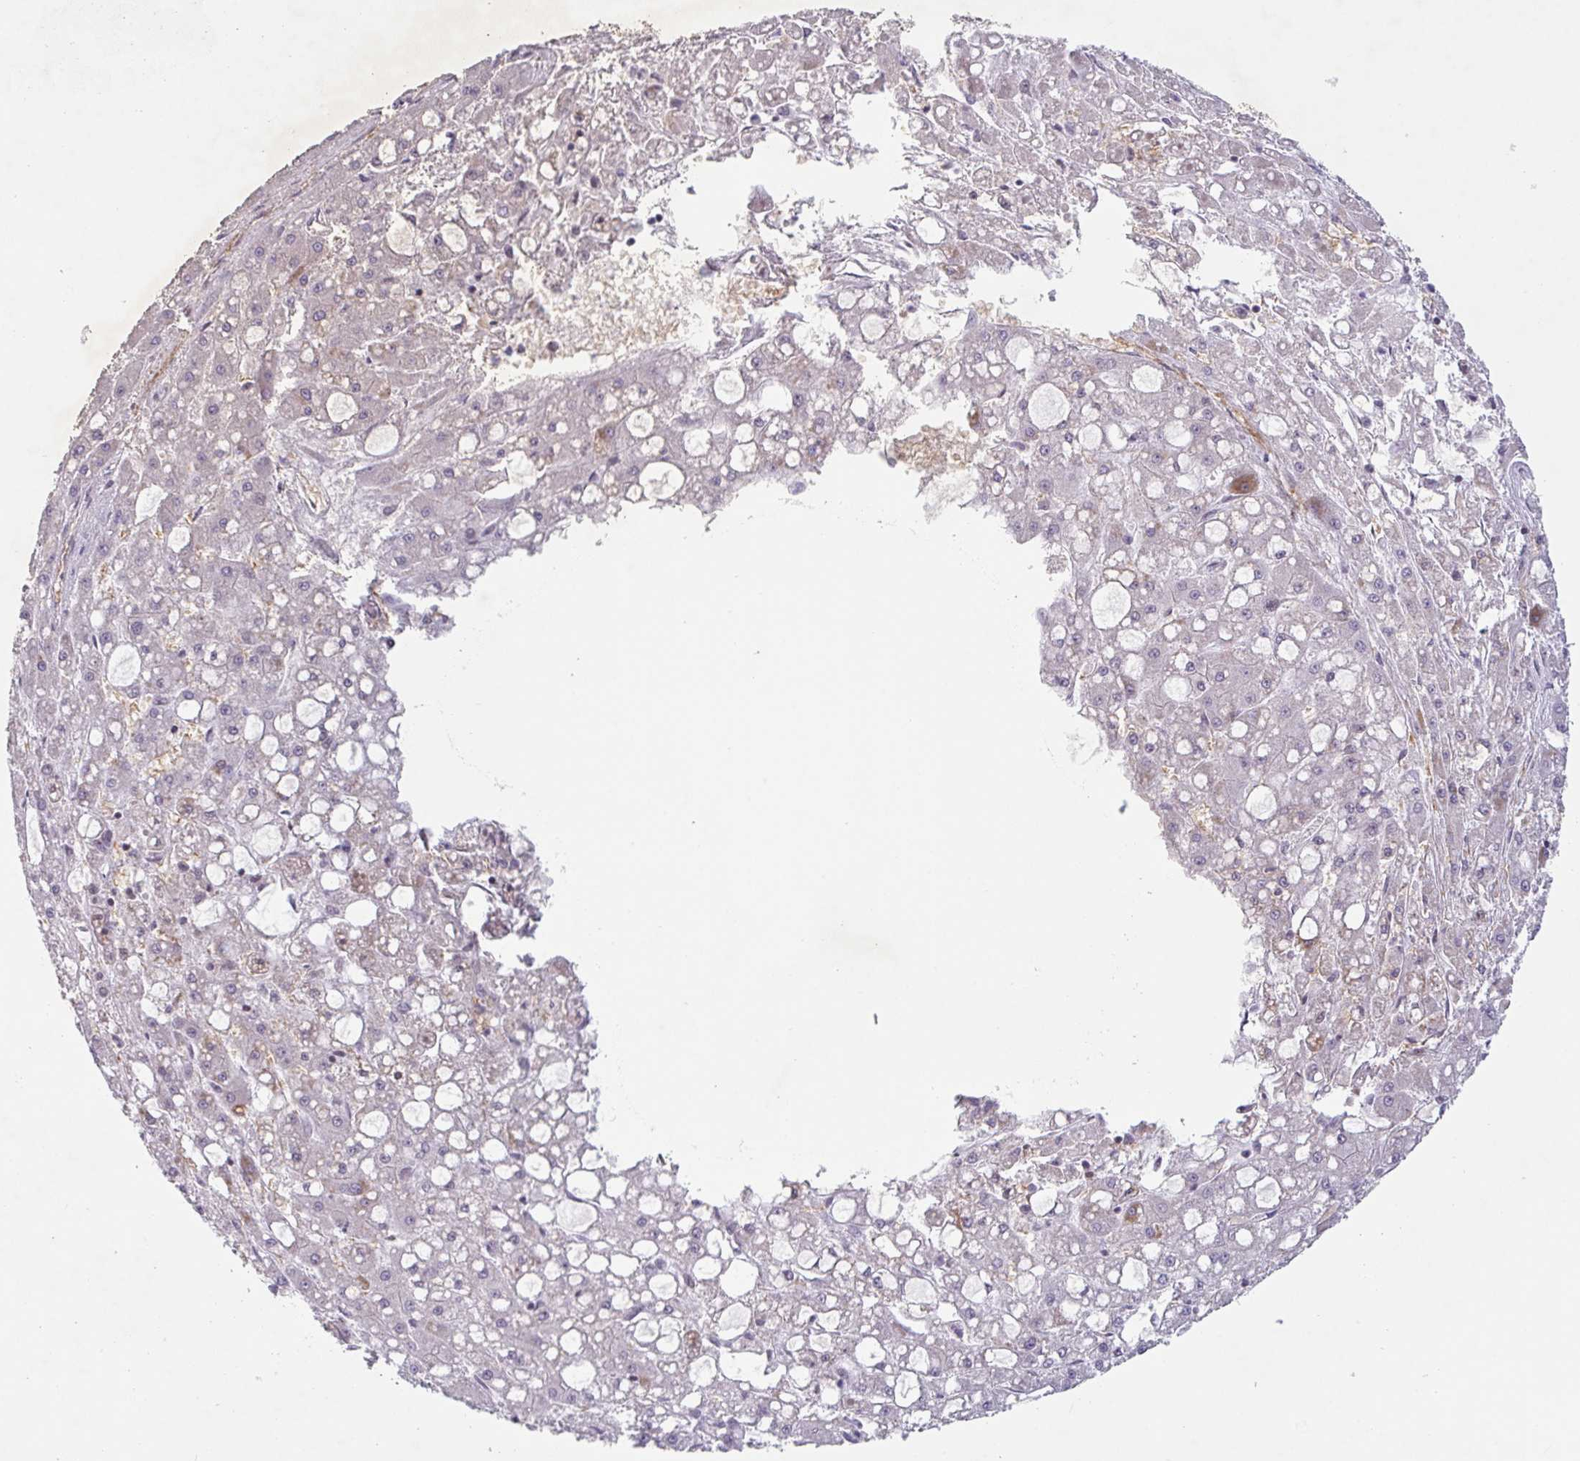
{"staining": {"intensity": "negative", "quantity": "none", "location": "none"}, "tissue": "liver cancer", "cell_type": "Tumor cells", "image_type": "cancer", "snomed": [{"axis": "morphology", "description": "Carcinoma, Hepatocellular, NOS"}, {"axis": "topography", "description": "Liver"}], "caption": "Immunohistochemical staining of human hepatocellular carcinoma (liver) displays no significant staining in tumor cells.", "gene": "NLRP13", "patient": {"sex": "male", "age": 67}}